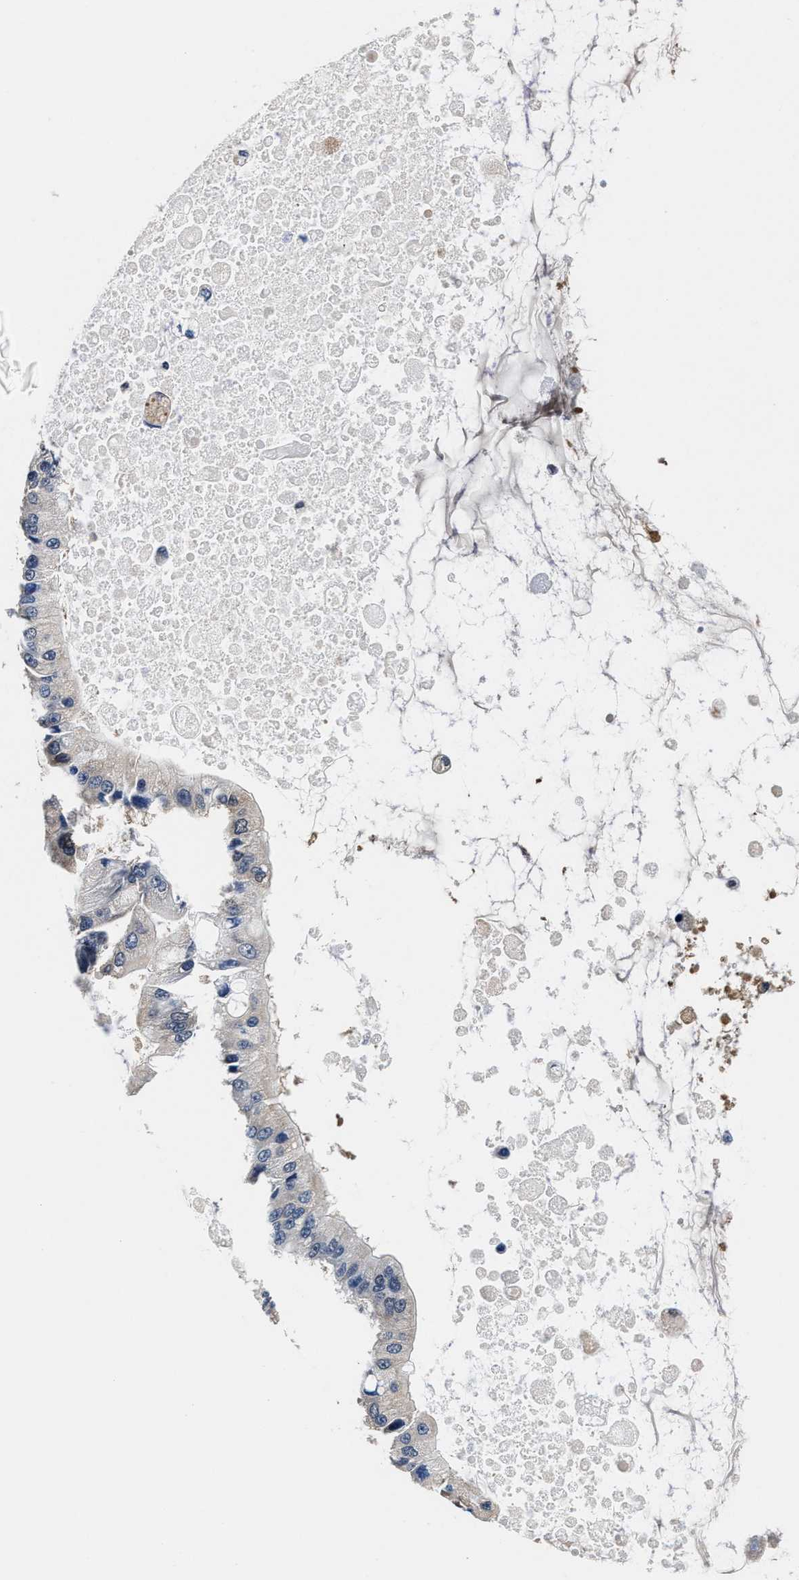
{"staining": {"intensity": "negative", "quantity": "none", "location": "none"}, "tissue": "liver cancer", "cell_type": "Tumor cells", "image_type": "cancer", "snomed": [{"axis": "morphology", "description": "Cholangiocarcinoma"}, {"axis": "topography", "description": "Liver"}], "caption": "Image shows no significant protein expression in tumor cells of cholangiocarcinoma (liver).", "gene": "PHPT1", "patient": {"sex": "male", "age": 50}}